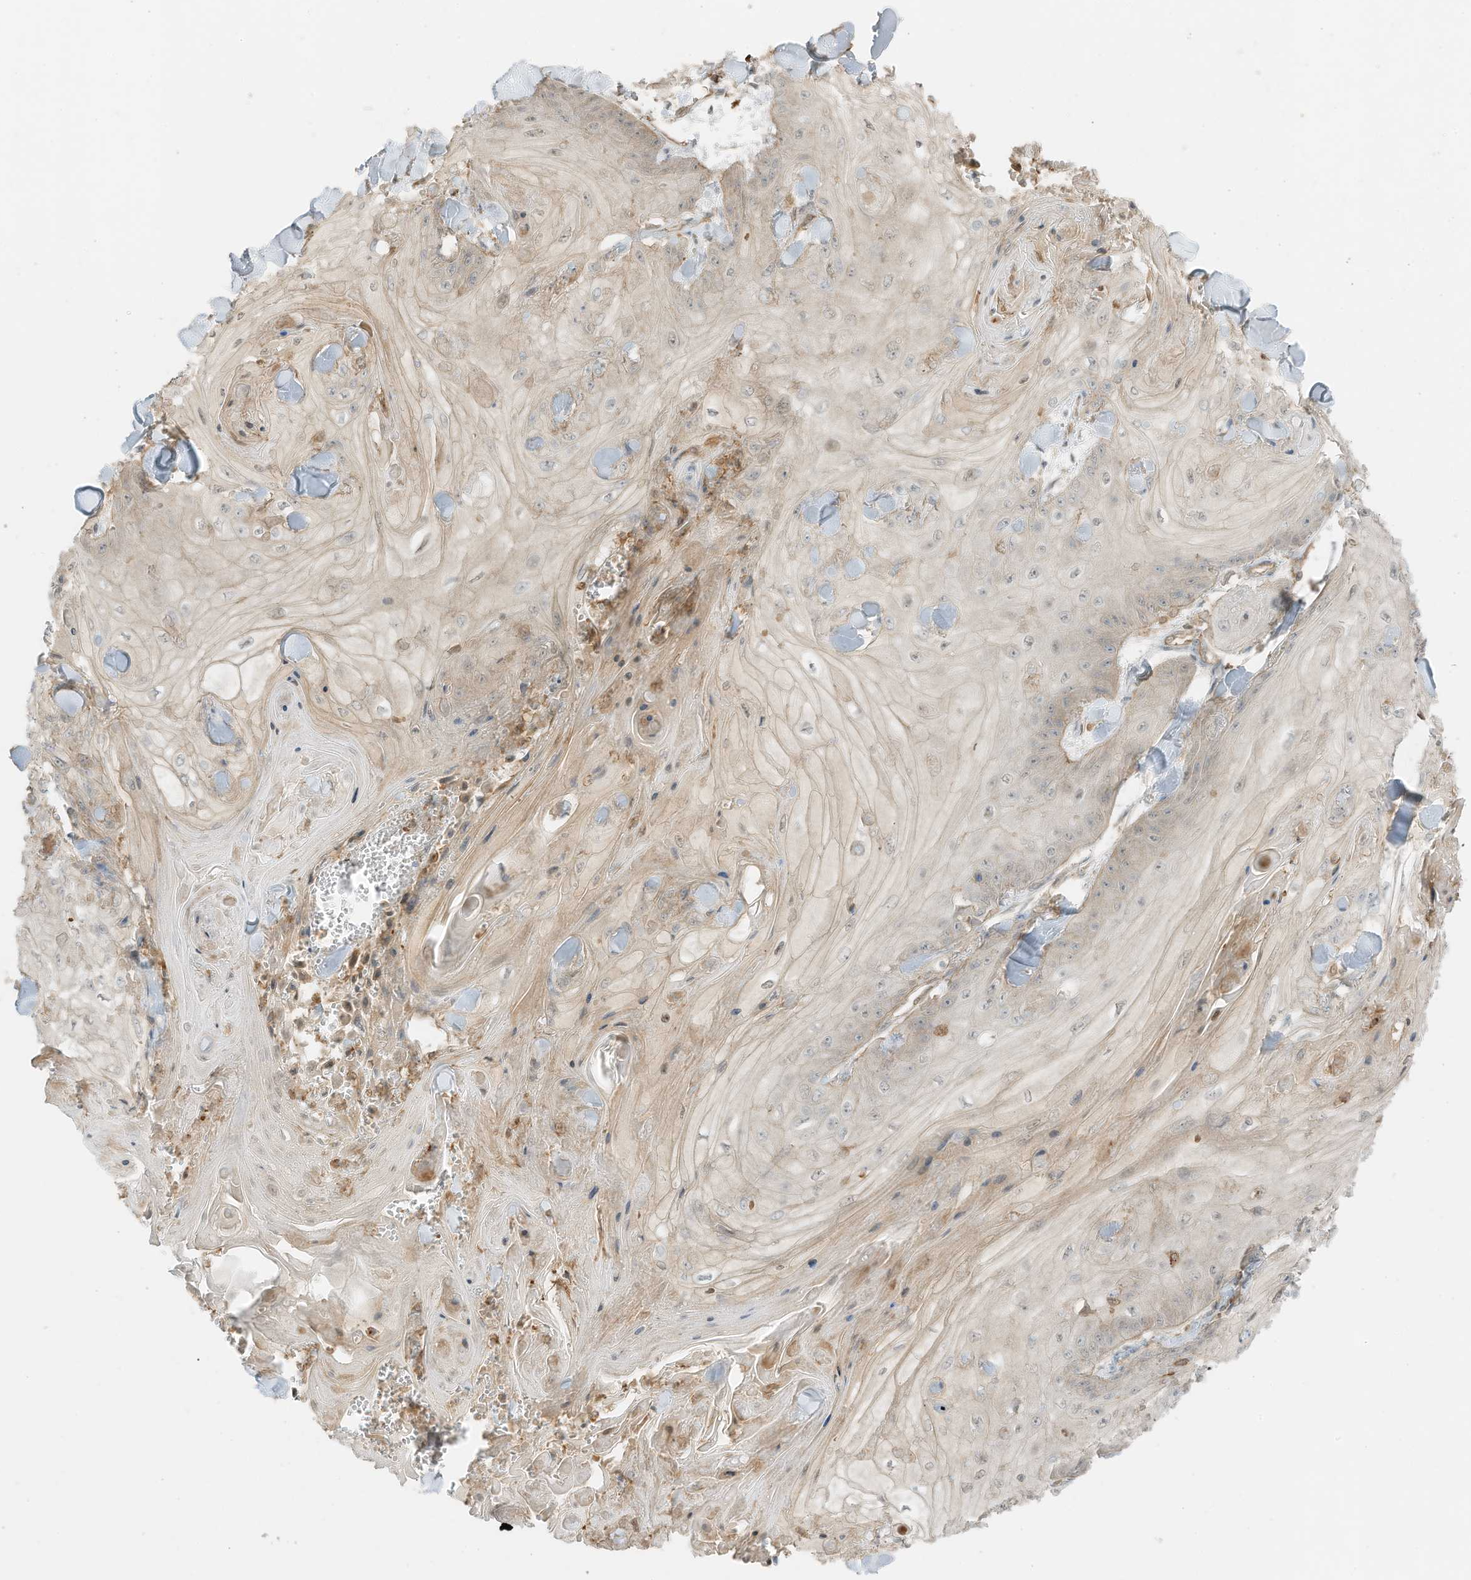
{"staining": {"intensity": "negative", "quantity": "none", "location": "none"}, "tissue": "skin cancer", "cell_type": "Tumor cells", "image_type": "cancer", "snomed": [{"axis": "morphology", "description": "Squamous cell carcinoma, NOS"}, {"axis": "topography", "description": "Skin"}], "caption": "Immunohistochemistry of human skin cancer (squamous cell carcinoma) displays no positivity in tumor cells. (Stains: DAB (3,3'-diaminobenzidine) immunohistochemistry (IHC) with hematoxylin counter stain, Microscopy: brightfield microscopy at high magnification).", "gene": "SLC25A12", "patient": {"sex": "male", "age": 74}}